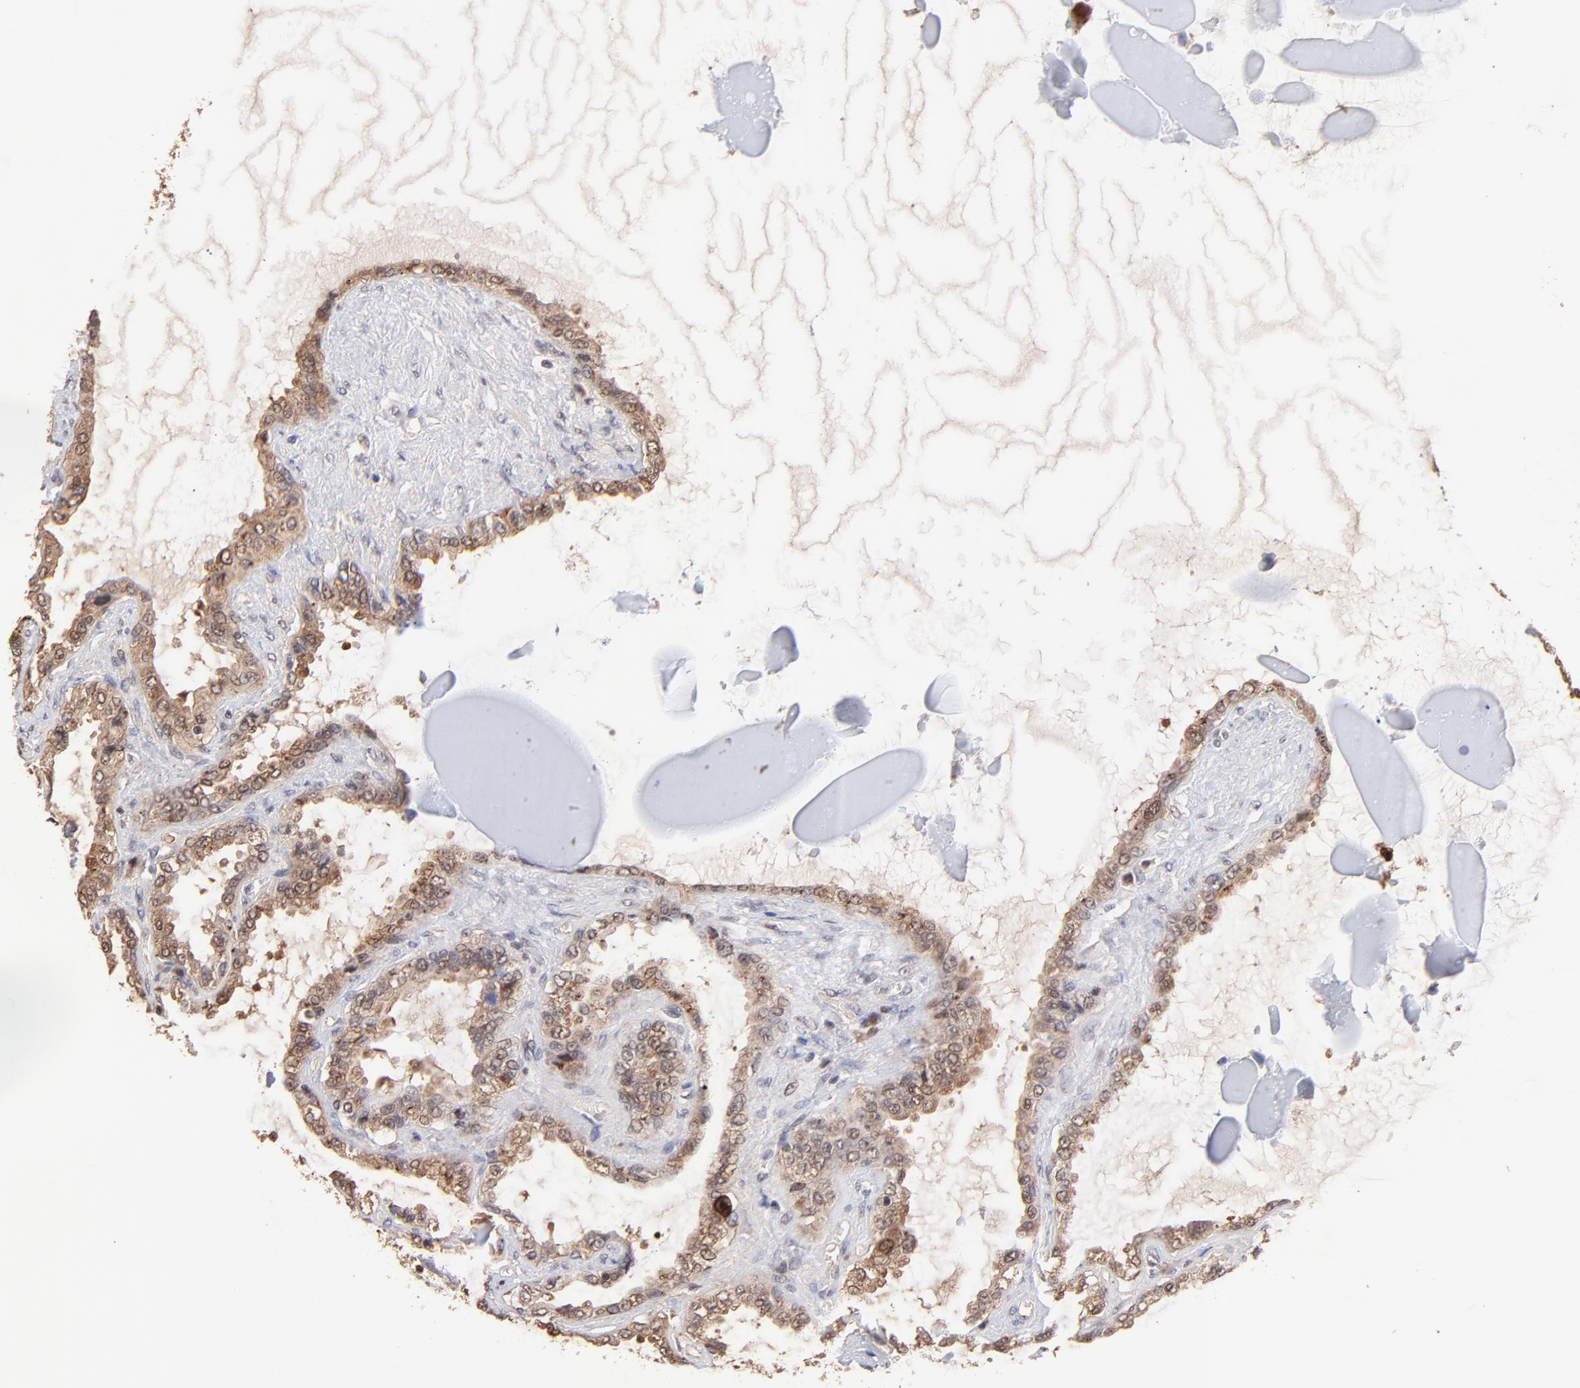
{"staining": {"intensity": "moderate", "quantity": ">75%", "location": "cytoplasmic/membranous"}, "tissue": "seminal vesicle", "cell_type": "Glandular cells", "image_type": "normal", "snomed": [{"axis": "morphology", "description": "Normal tissue, NOS"}, {"axis": "morphology", "description": "Inflammation, NOS"}, {"axis": "topography", "description": "Urinary bladder"}, {"axis": "topography", "description": "Prostate"}, {"axis": "topography", "description": "Seminal veicle"}], "caption": "A medium amount of moderate cytoplasmic/membranous expression is appreciated in approximately >75% of glandular cells in benign seminal vesicle. (brown staining indicates protein expression, while blue staining denotes nuclei).", "gene": "PSMA6", "patient": {"sex": "male", "age": 82}}